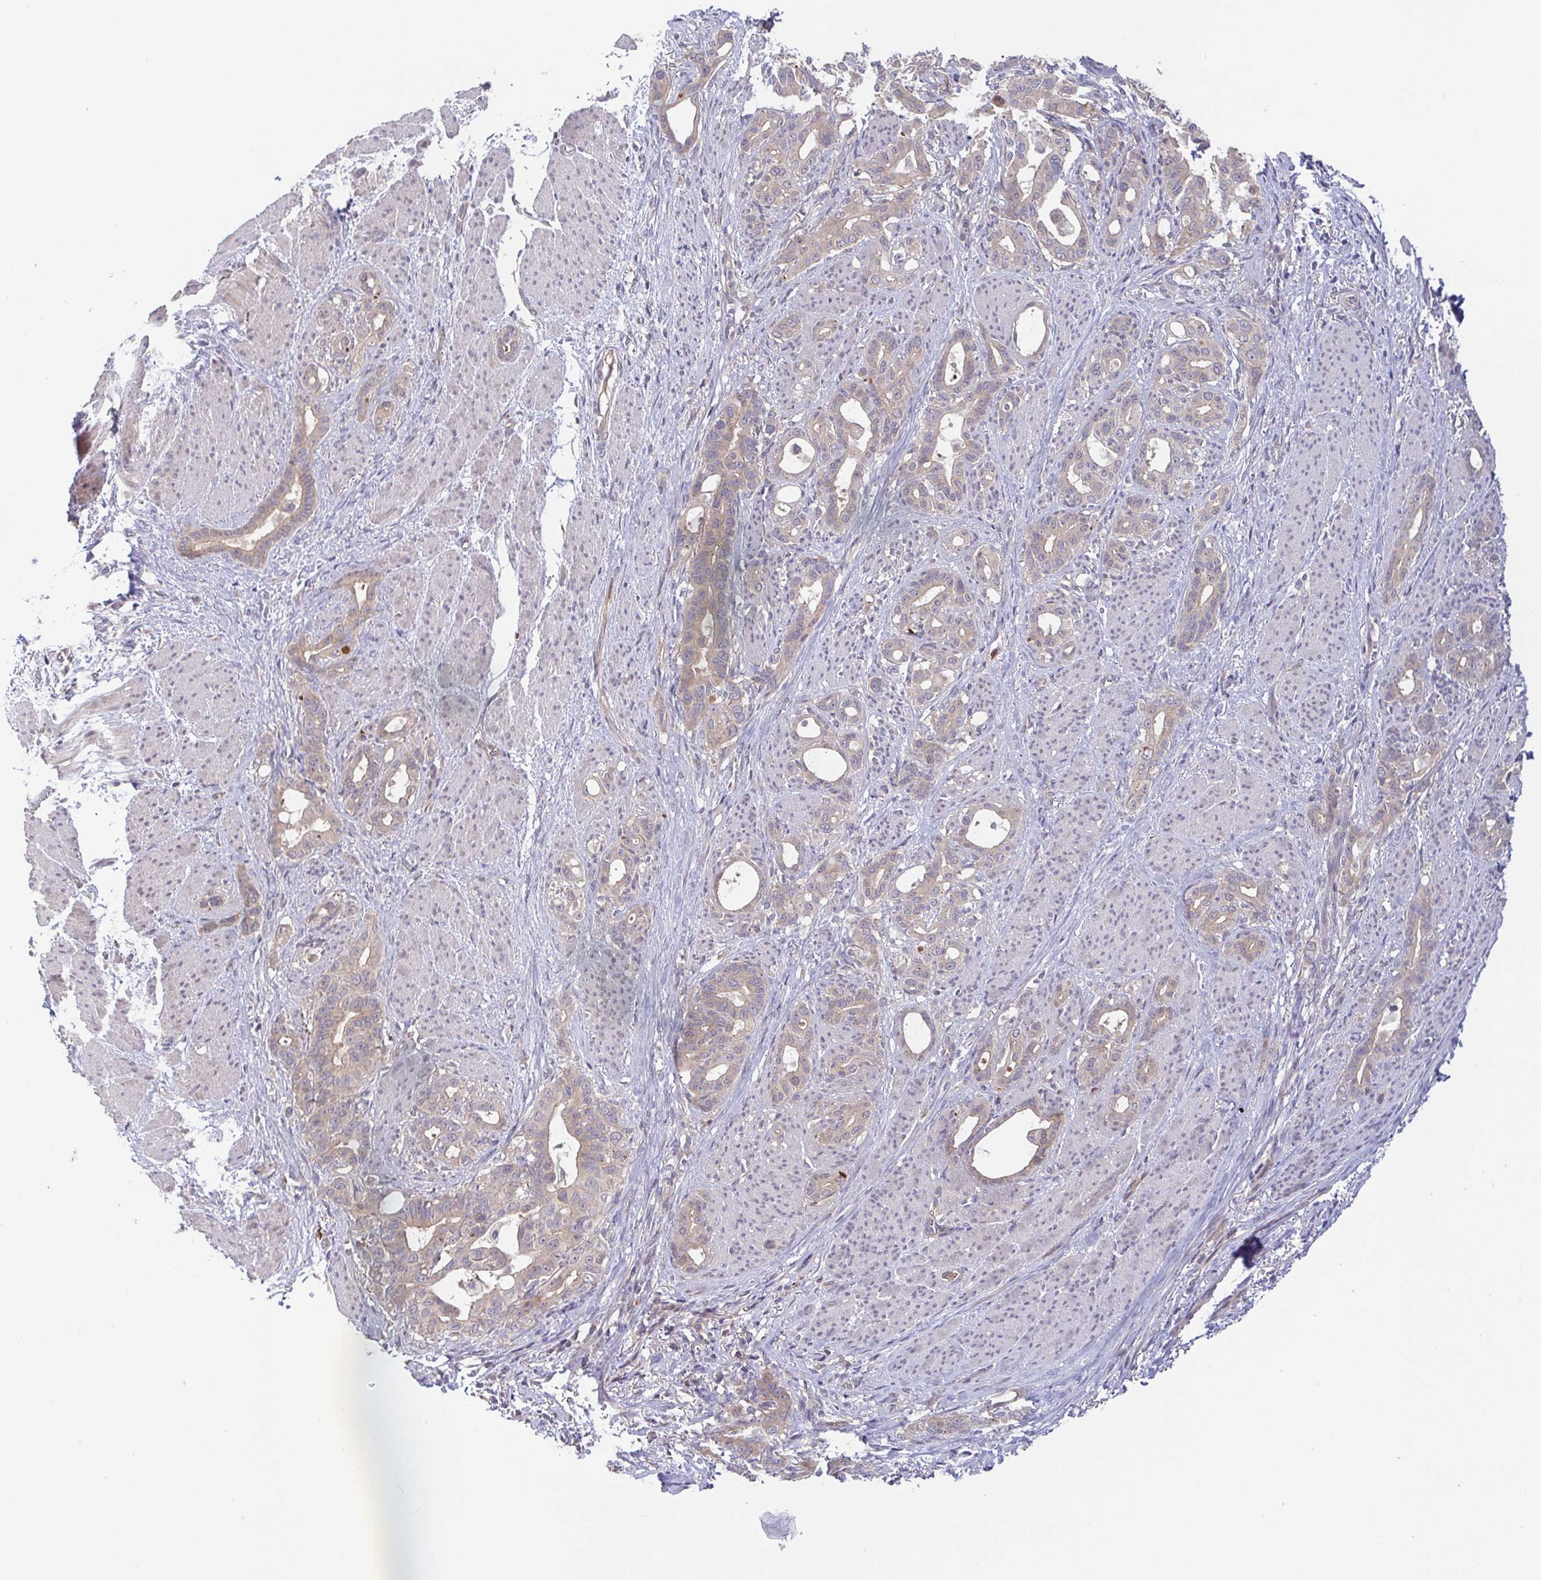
{"staining": {"intensity": "weak", "quantity": ">75%", "location": "cytoplasmic/membranous"}, "tissue": "stomach cancer", "cell_type": "Tumor cells", "image_type": "cancer", "snomed": [{"axis": "morphology", "description": "Normal tissue, NOS"}, {"axis": "morphology", "description": "Adenocarcinoma, NOS"}, {"axis": "topography", "description": "Esophagus"}, {"axis": "topography", "description": "Stomach, upper"}], "caption": "Adenocarcinoma (stomach) tissue shows weak cytoplasmic/membranous expression in about >75% of tumor cells, visualized by immunohistochemistry. The protein is shown in brown color, while the nuclei are stained blue.", "gene": "OSBPL7", "patient": {"sex": "male", "age": 62}}